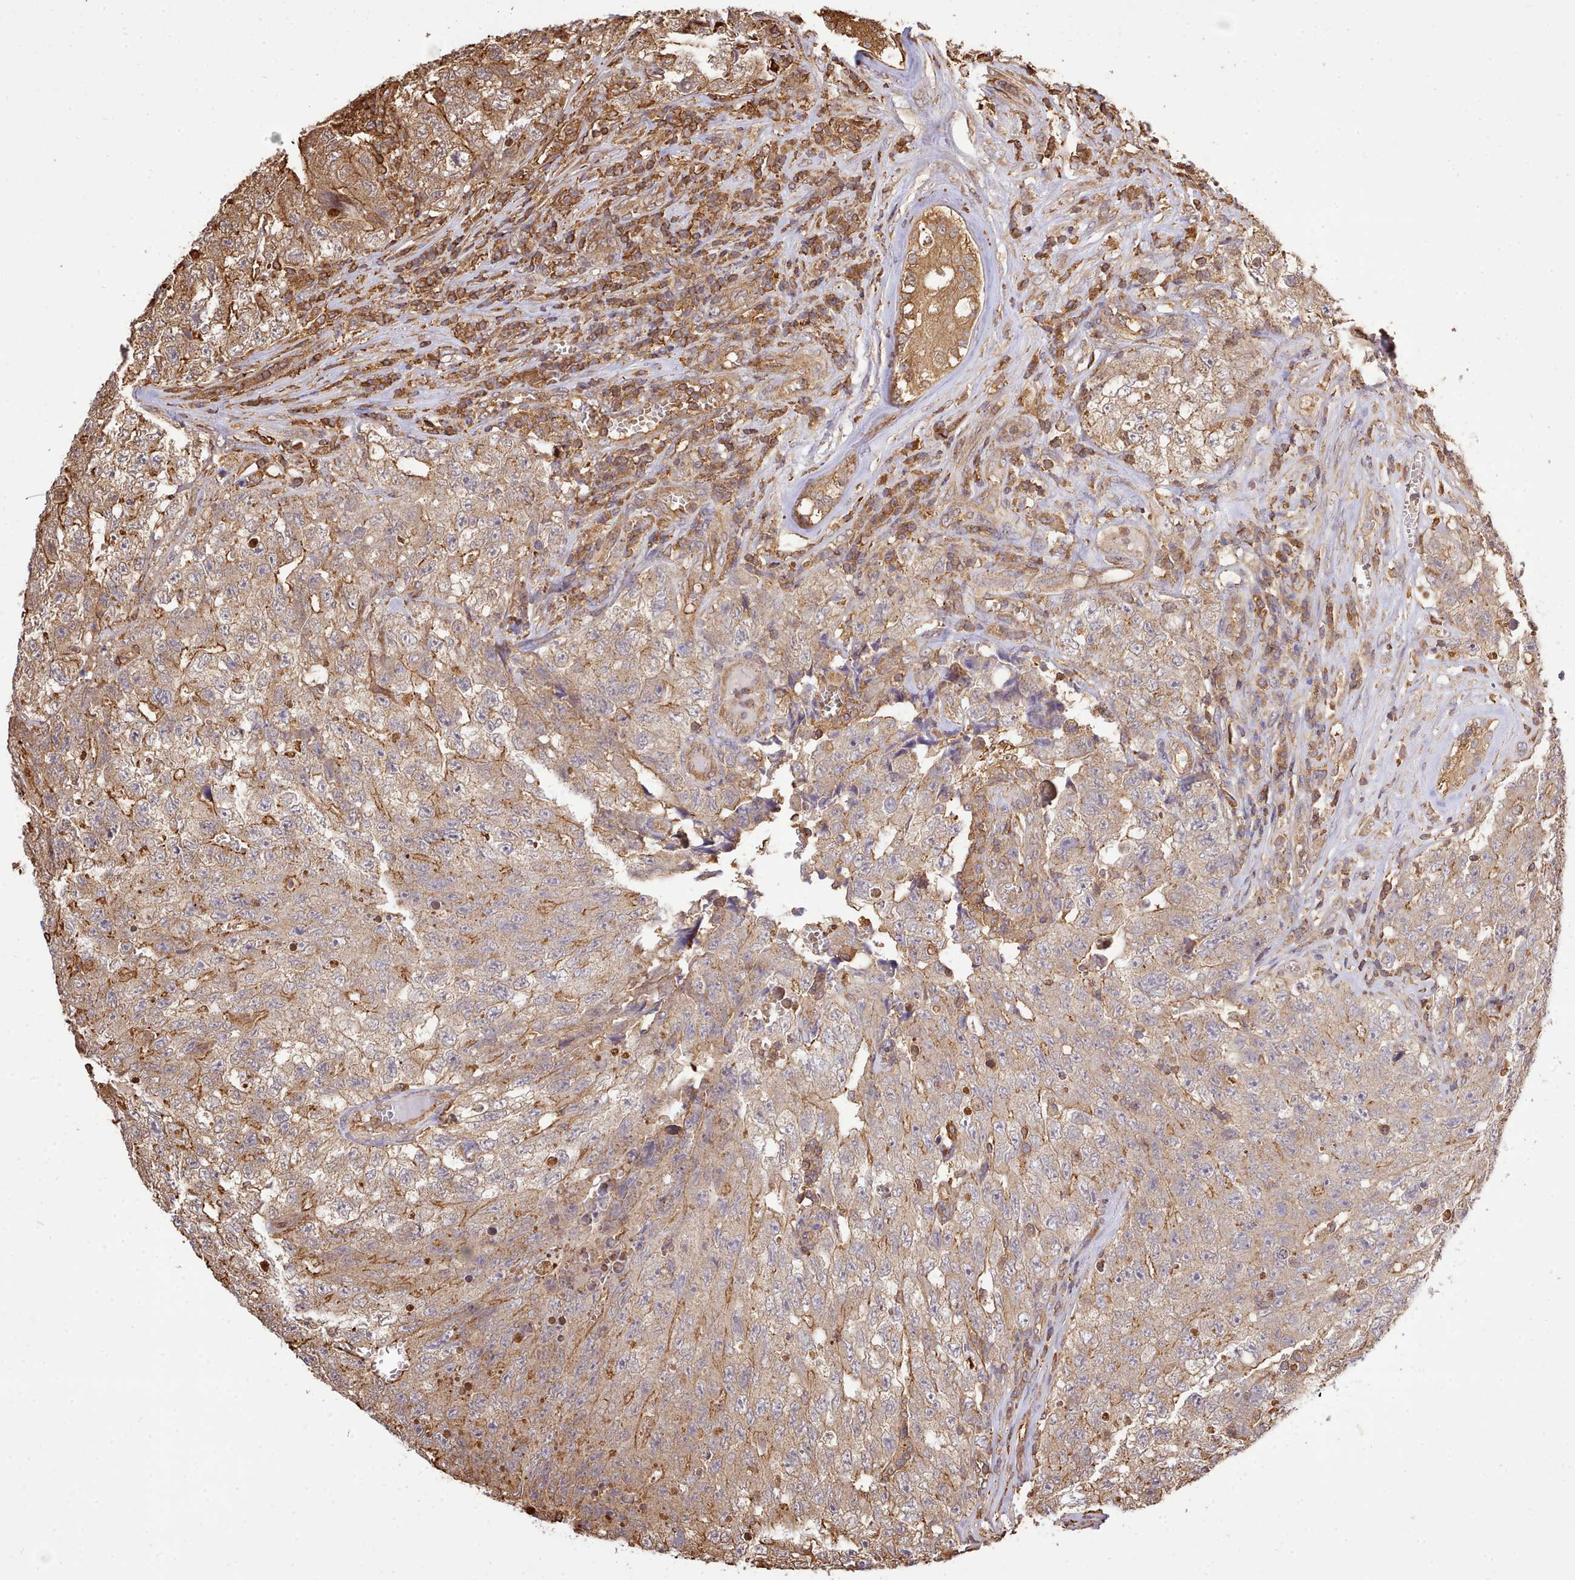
{"staining": {"intensity": "moderate", "quantity": ">75%", "location": "cytoplasmic/membranous"}, "tissue": "testis cancer", "cell_type": "Tumor cells", "image_type": "cancer", "snomed": [{"axis": "morphology", "description": "Carcinoma, Embryonal, NOS"}, {"axis": "topography", "description": "Testis"}], "caption": "A high-resolution image shows immunohistochemistry (IHC) staining of testis cancer (embryonal carcinoma), which exhibits moderate cytoplasmic/membranous expression in about >75% of tumor cells.", "gene": "CAPZA1", "patient": {"sex": "male", "age": 17}}